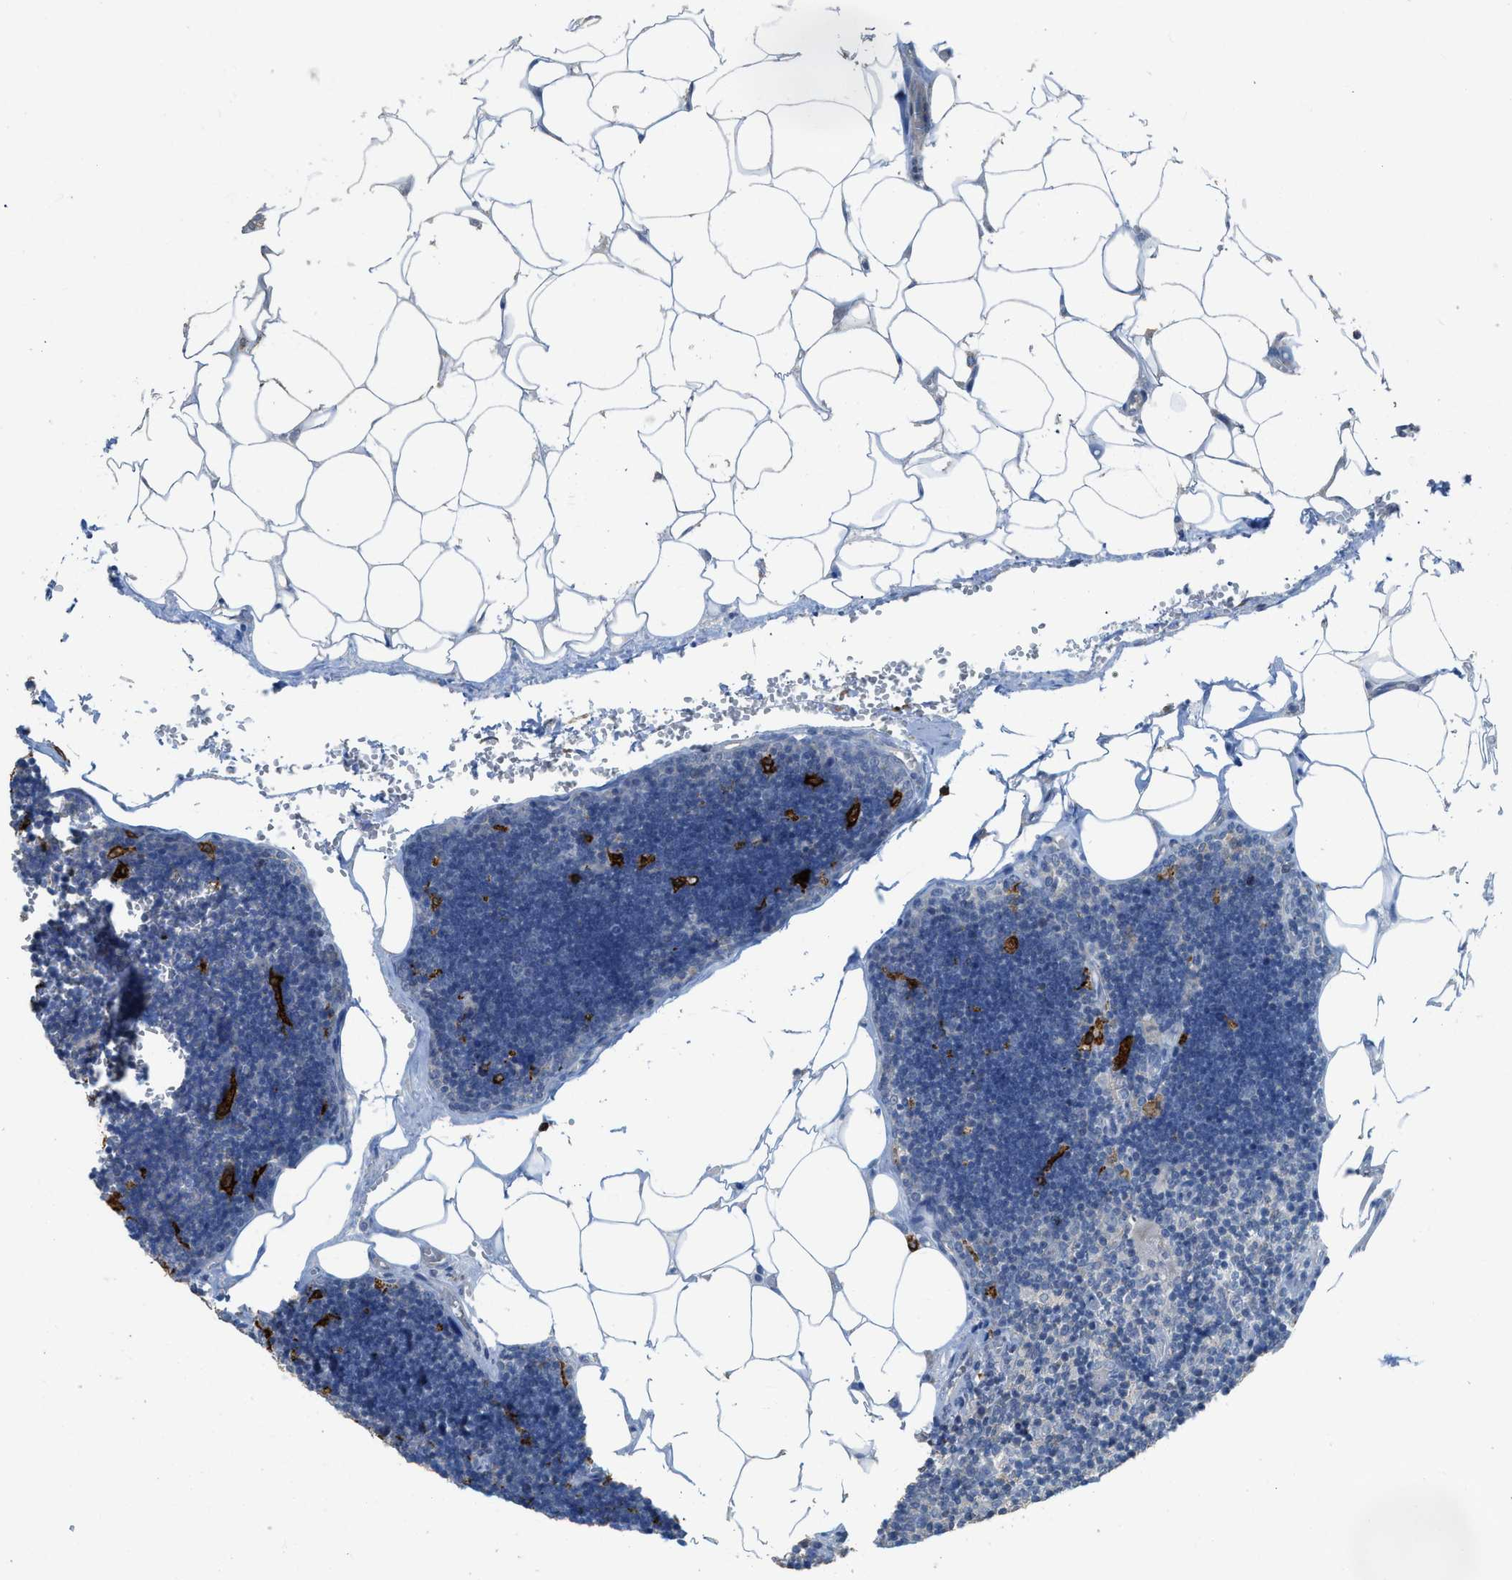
{"staining": {"intensity": "strong", "quantity": "<25%", "location": "cytoplasmic/membranous"}, "tissue": "lymph node", "cell_type": "Germinal center cells", "image_type": "normal", "snomed": [{"axis": "morphology", "description": "Normal tissue, NOS"}, {"axis": "topography", "description": "Lymph node"}], "caption": "Germinal center cells show medium levels of strong cytoplasmic/membranous expression in about <25% of cells in unremarkable human lymph node.", "gene": "TIMD4", "patient": {"sex": "male", "age": 33}}